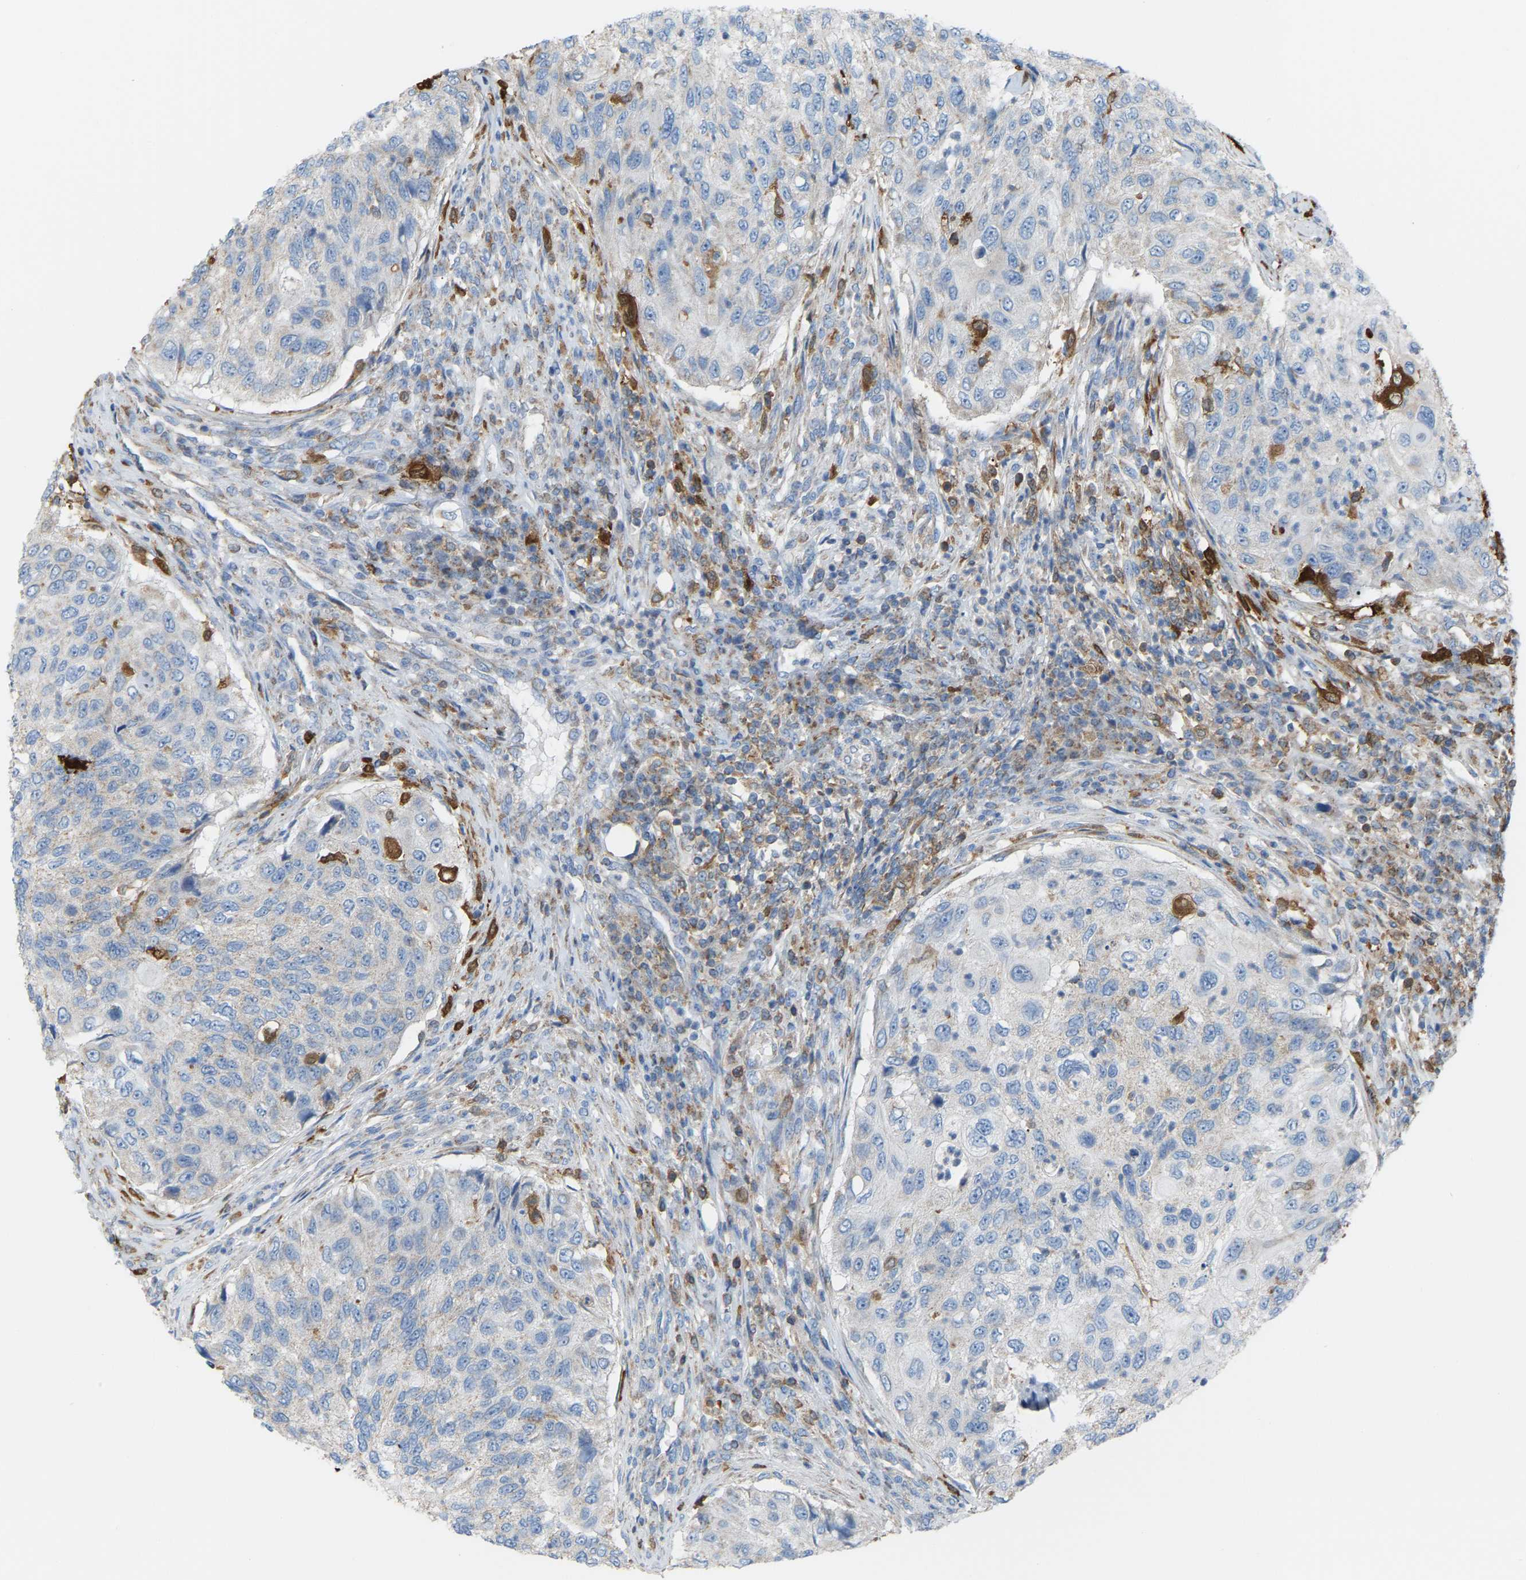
{"staining": {"intensity": "negative", "quantity": "none", "location": "none"}, "tissue": "urothelial cancer", "cell_type": "Tumor cells", "image_type": "cancer", "snomed": [{"axis": "morphology", "description": "Urothelial carcinoma, High grade"}, {"axis": "topography", "description": "Urinary bladder"}], "caption": "The immunohistochemistry (IHC) photomicrograph has no significant staining in tumor cells of urothelial cancer tissue.", "gene": "CROT", "patient": {"sex": "female", "age": 60}}